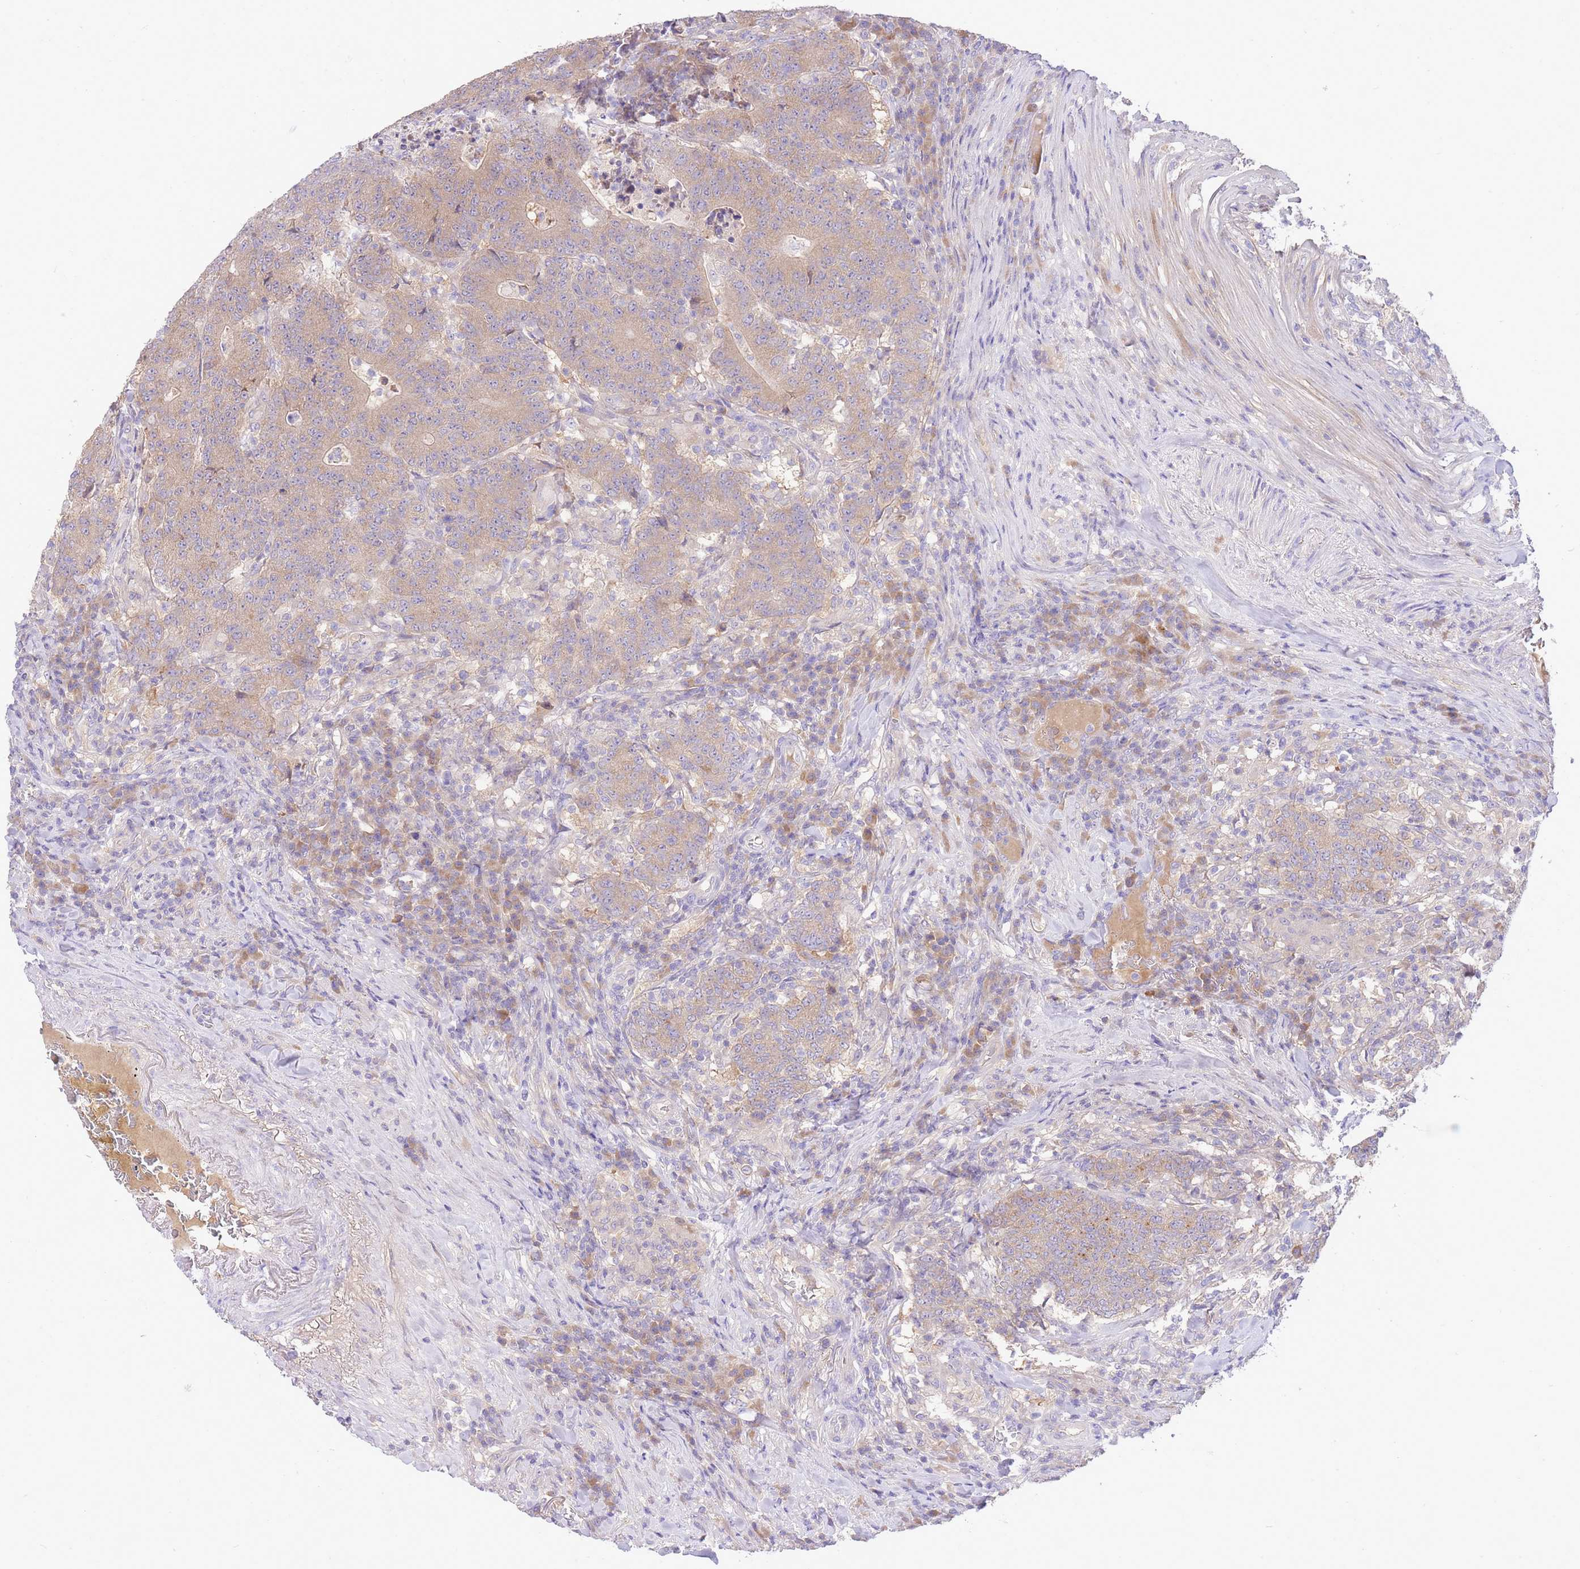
{"staining": {"intensity": "weak", "quantity": ">75%", "location": "cytoplasmic/membranous"}, "tissue": "colorectal cancer", "cell_type": "Tumor cells", "image_type": "cancer", "snomed": [{"axis": "morphology", "description": "Adenocarcinoma, NOS"}, {"axis": "topography", "description": "Colon"}], "caption": "Immunohistochemical staining of colorectal cancer (adenocarcinoma) reveals low levels of weak cytoplasmic/membranous protein positivity in about >75% of tumor cells.", "gene": "LIPH", "patient": {"sex": "female", "age": 75}}